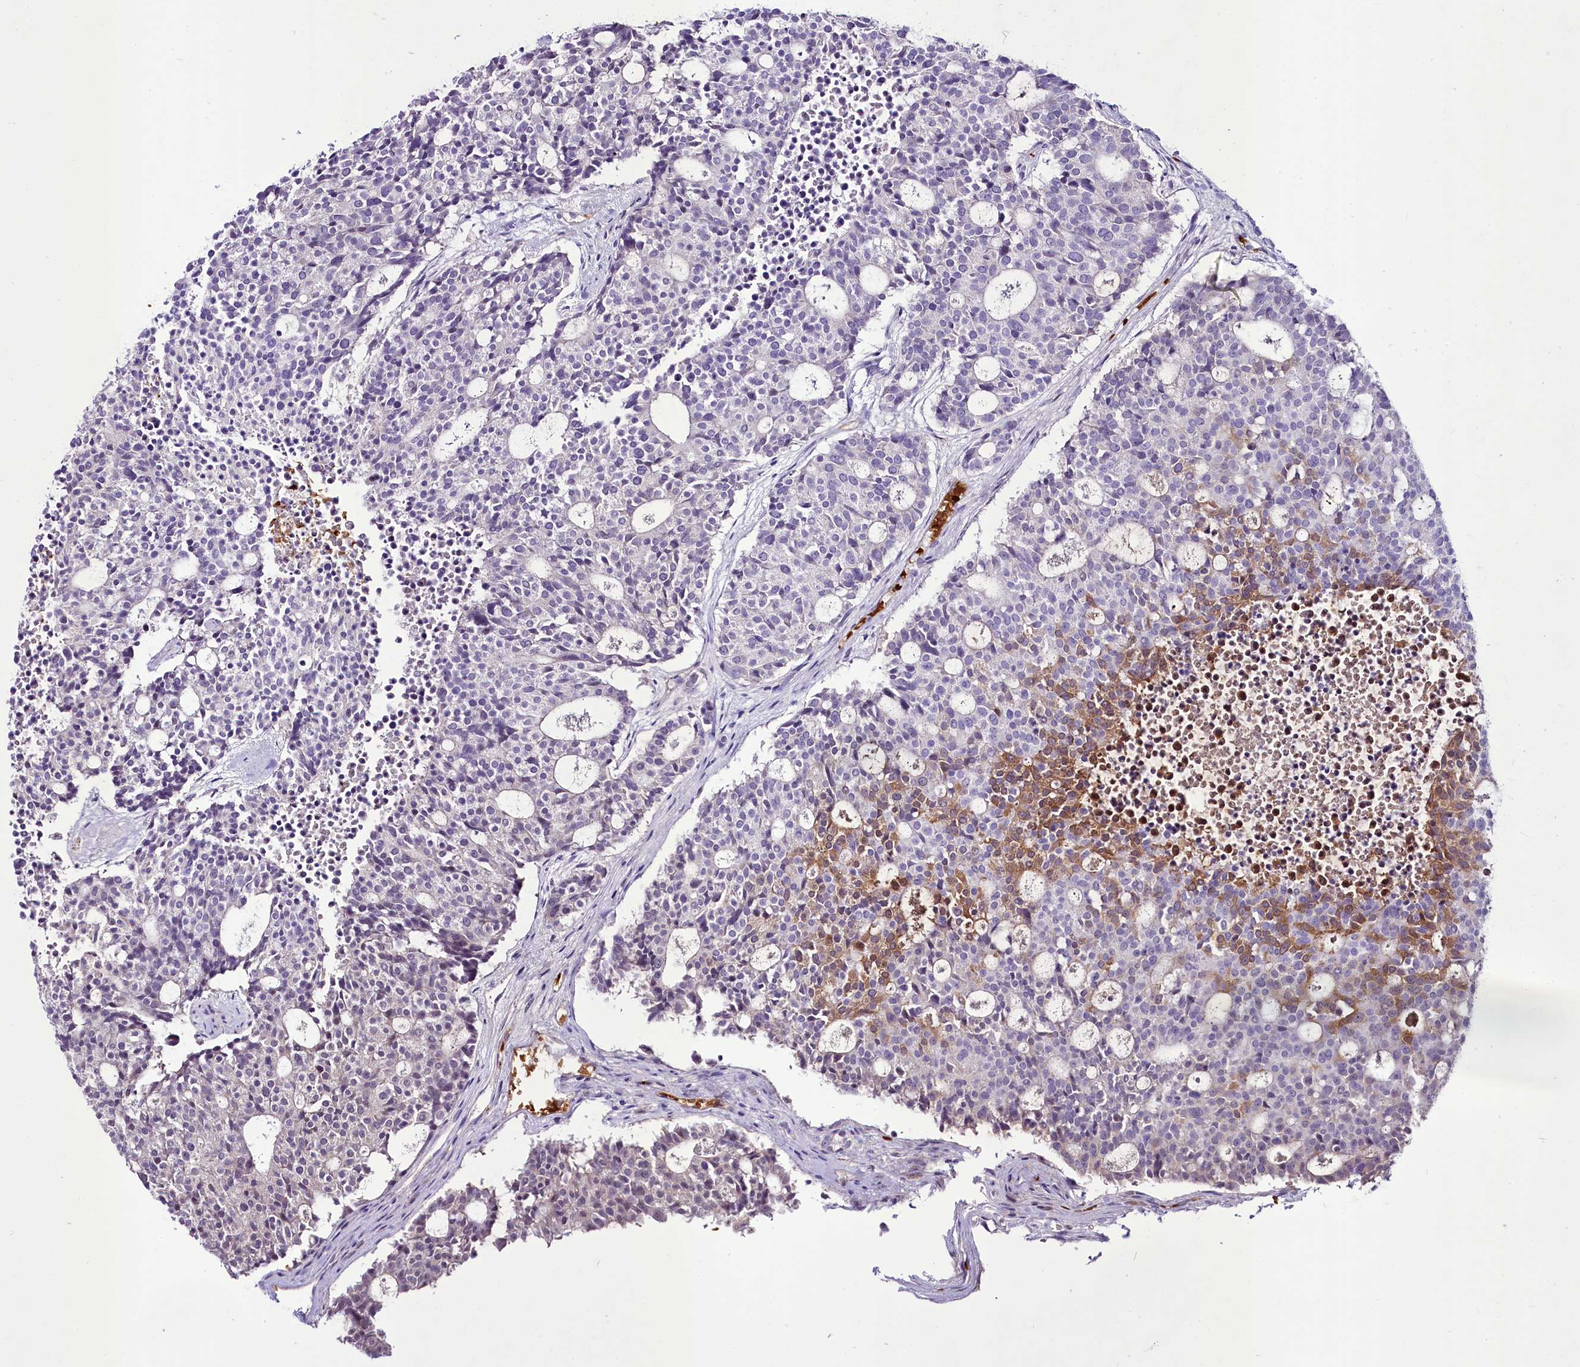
{"staining": {"intensity": "negative", "quantity": "none", "location": "none"}, "tissue": "carcinoid", "cell_type": "Tumor cells", "image_type": "cancer", "snomed": [{"axis": "morphology", "description": "Carcinoid, malignant, NOS"}, {"axis": "topography", "description": "Pancreas"}], "caption": "A histopathology image of human malignant carcinoid is negative for staining in tumor cells.", "gene": "SUSD3", "patient": {"sex": "female", "age": 54}}